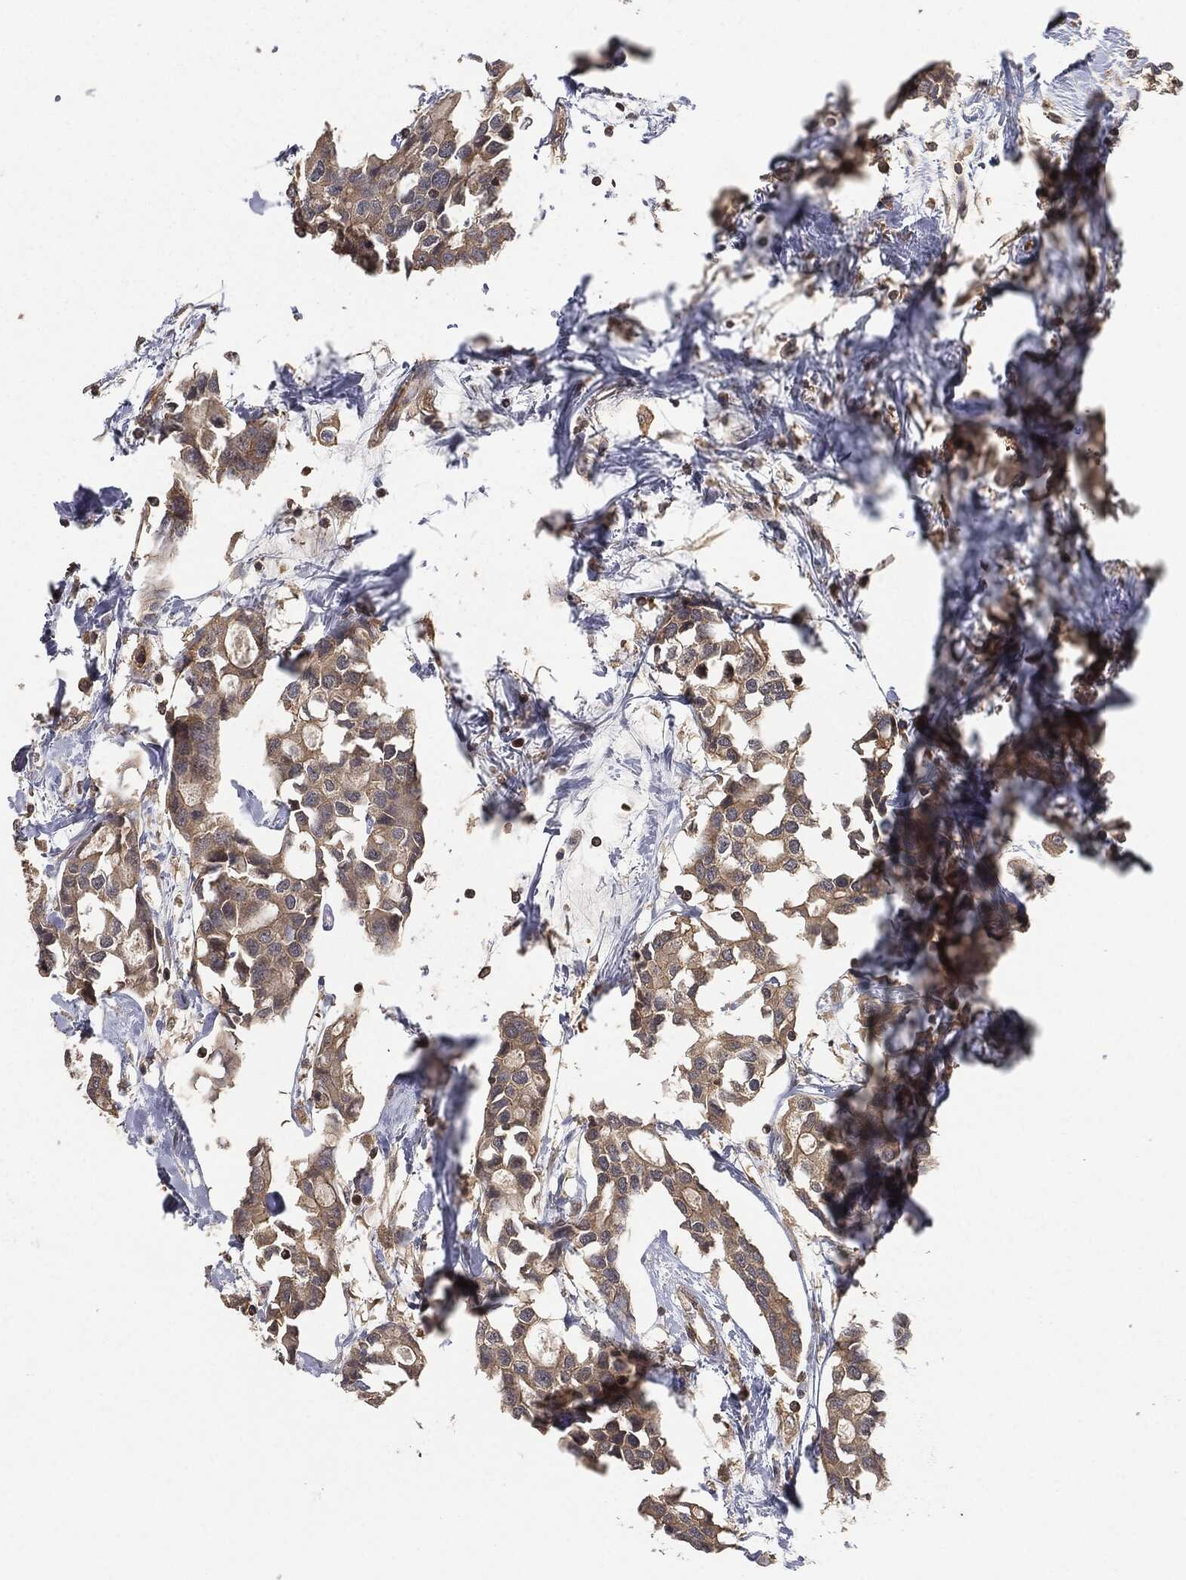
{"staining": {"intensity": "weak", "quantity": ">75%", "location": "cytoplasmic/membranous"}, "tissue": "breast cancer", "cell_type": "Tumor cells", "image_type": "cancer", "snomed": [{"axis": "morphology", "description": "Duct carcinoma"}, {"axis": "topography", "description": "Breast"}], "caption": "Immunohistochemistry (IHC) staining of invasive ductal carcinoma (breast), which reveals low levels of weak cytoplasmic/membranous staining in about >75% of tumor cells indicating weak cytoplasmic/membranous protein expression. The staining was performed using DAB (brown) for protein detection and nuclei were counterstained in hematoxylin (blue).", "gene": "ERBIN", "patient": {"sex": "female", "age": 83}}